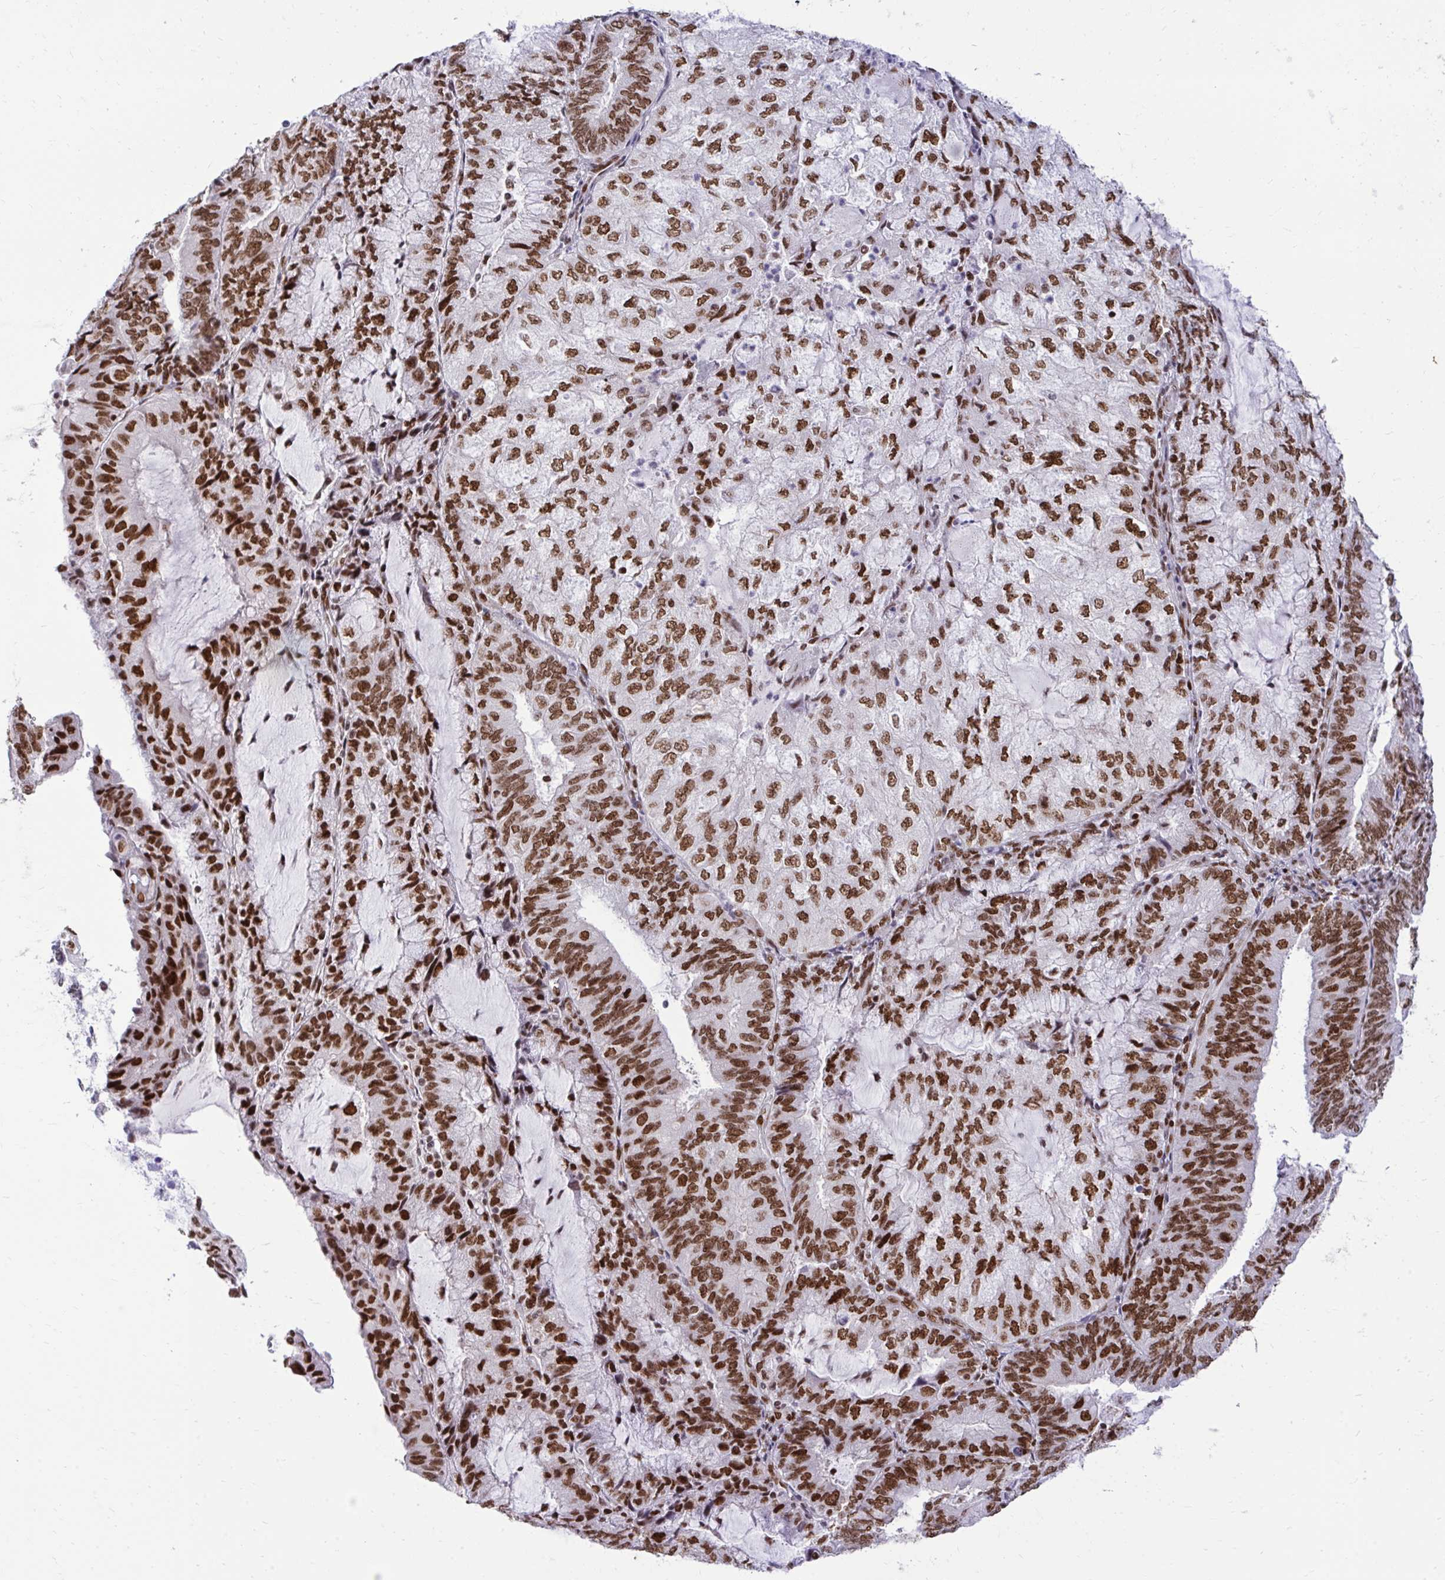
{"staining": {"intensity": "strong", "quantity": ">75%", "location": "nuclear"}, "tissue": "endometrial cancer", "cell_type": "Tumor cells", "image_type": "cancer", "snomed": [{"axis": "morphology", "description": "Adenocarcinoma, NOS"}, {"axis": "topography", "description": "Endometrium"}], "caption": "Immunohistochemical staining of endometrial adenocarcinoma shows high levels of strong nuclear staining in about >75% of tumor cells.", "gene": "CDYL", "patient": {"sex": "female", "age": 81}}